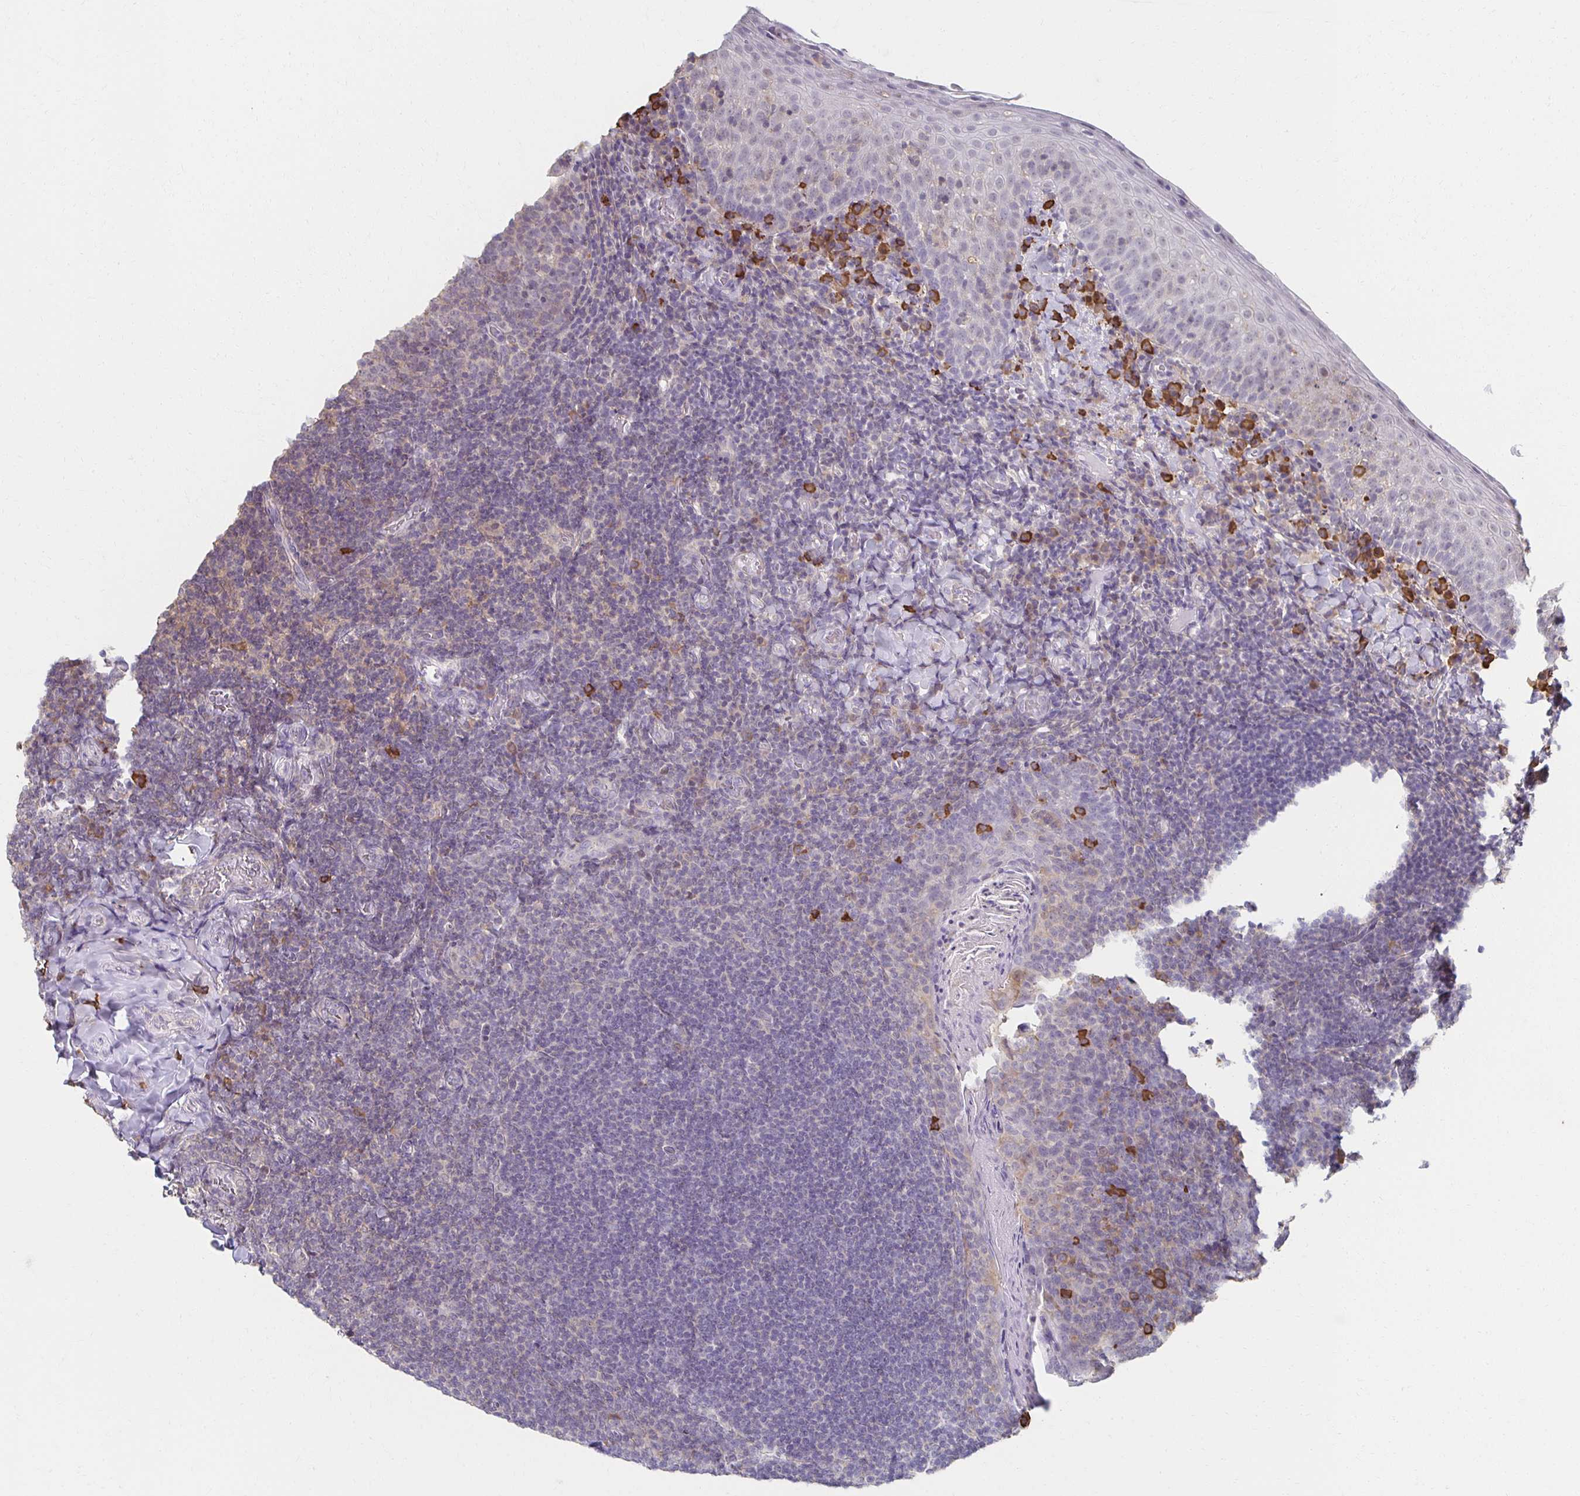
{"staining": {"intensity": "moderate", "quantity": "<25%", "location": "cytoplasmic/membranous"}, "tissue": "tonsil", "cell_type": "Germinal center cells", "image_type": "normal", "snomed": [{"axis": "morphology", "description": "Normal tissue, NOS"}, {"axis": "topography", "description": "Tonsil"}], "caption": "Immunohistochemistry (IHC) (DAB) staining of unremarkable tonsil displays moderate cytoplasmic/membranous protein positivity in about <25% of germinal center cells.", "gene": "ZNF692", "patient": {"sex": "female", "age": 10}}